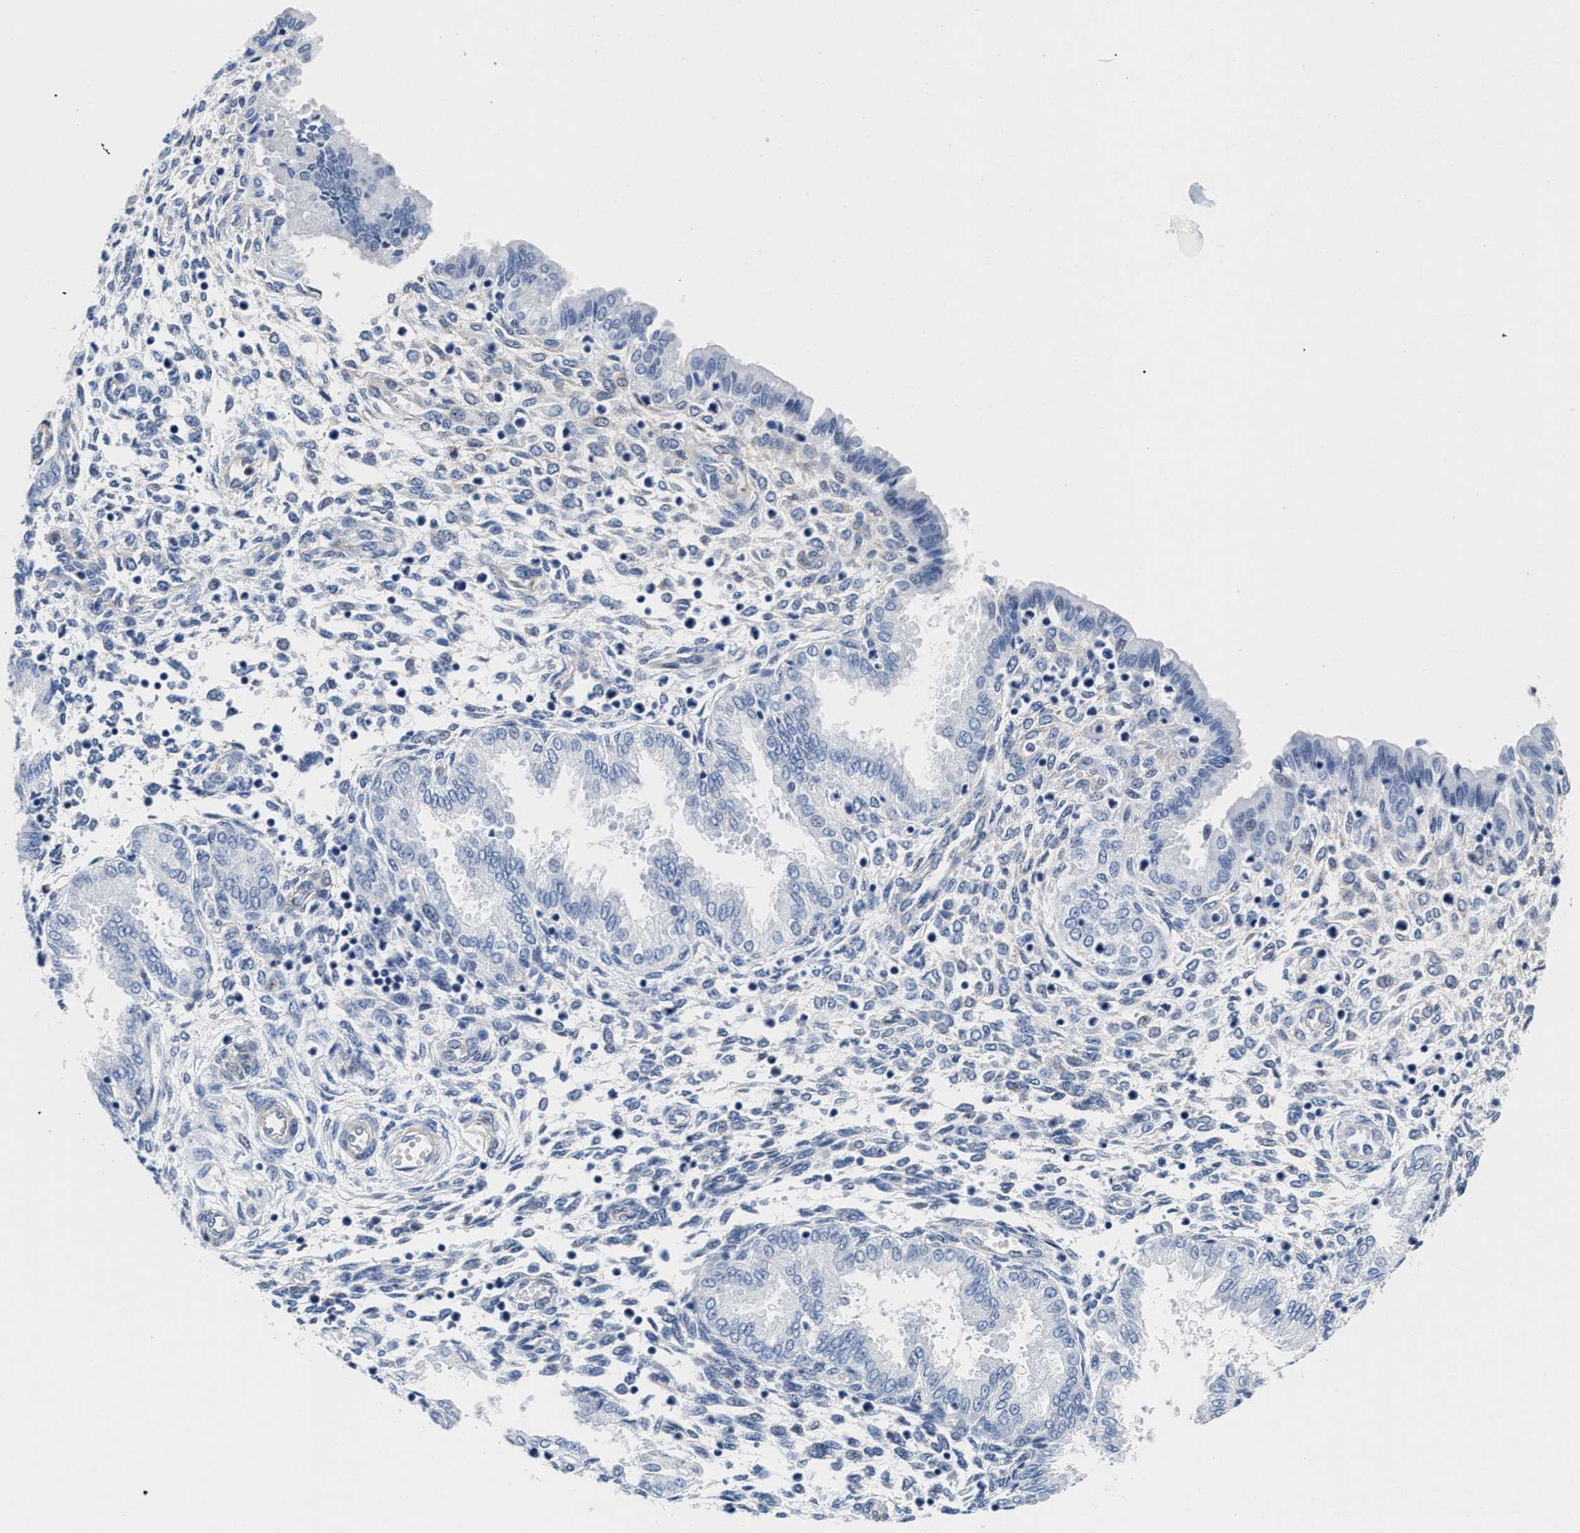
{"staining": {"intensity": "negative", "quantity": "none", "location": "none"}, "tissue": "endometrium", "cell_type": "Cells in endometrial stroma", "image_type": "normal", "snomed": [{"axis": "morphology", "description": "Normal tissue, NOS"}, {"axis": "topography", "description": "Endometrium"}], "caption": "Human endometrium stained for a protein using immunohistochemistry exhibits no expression in cells in endometrial stroma.", "gene": "TRIM29", "patient": {"sex": "female", "age": 33}}